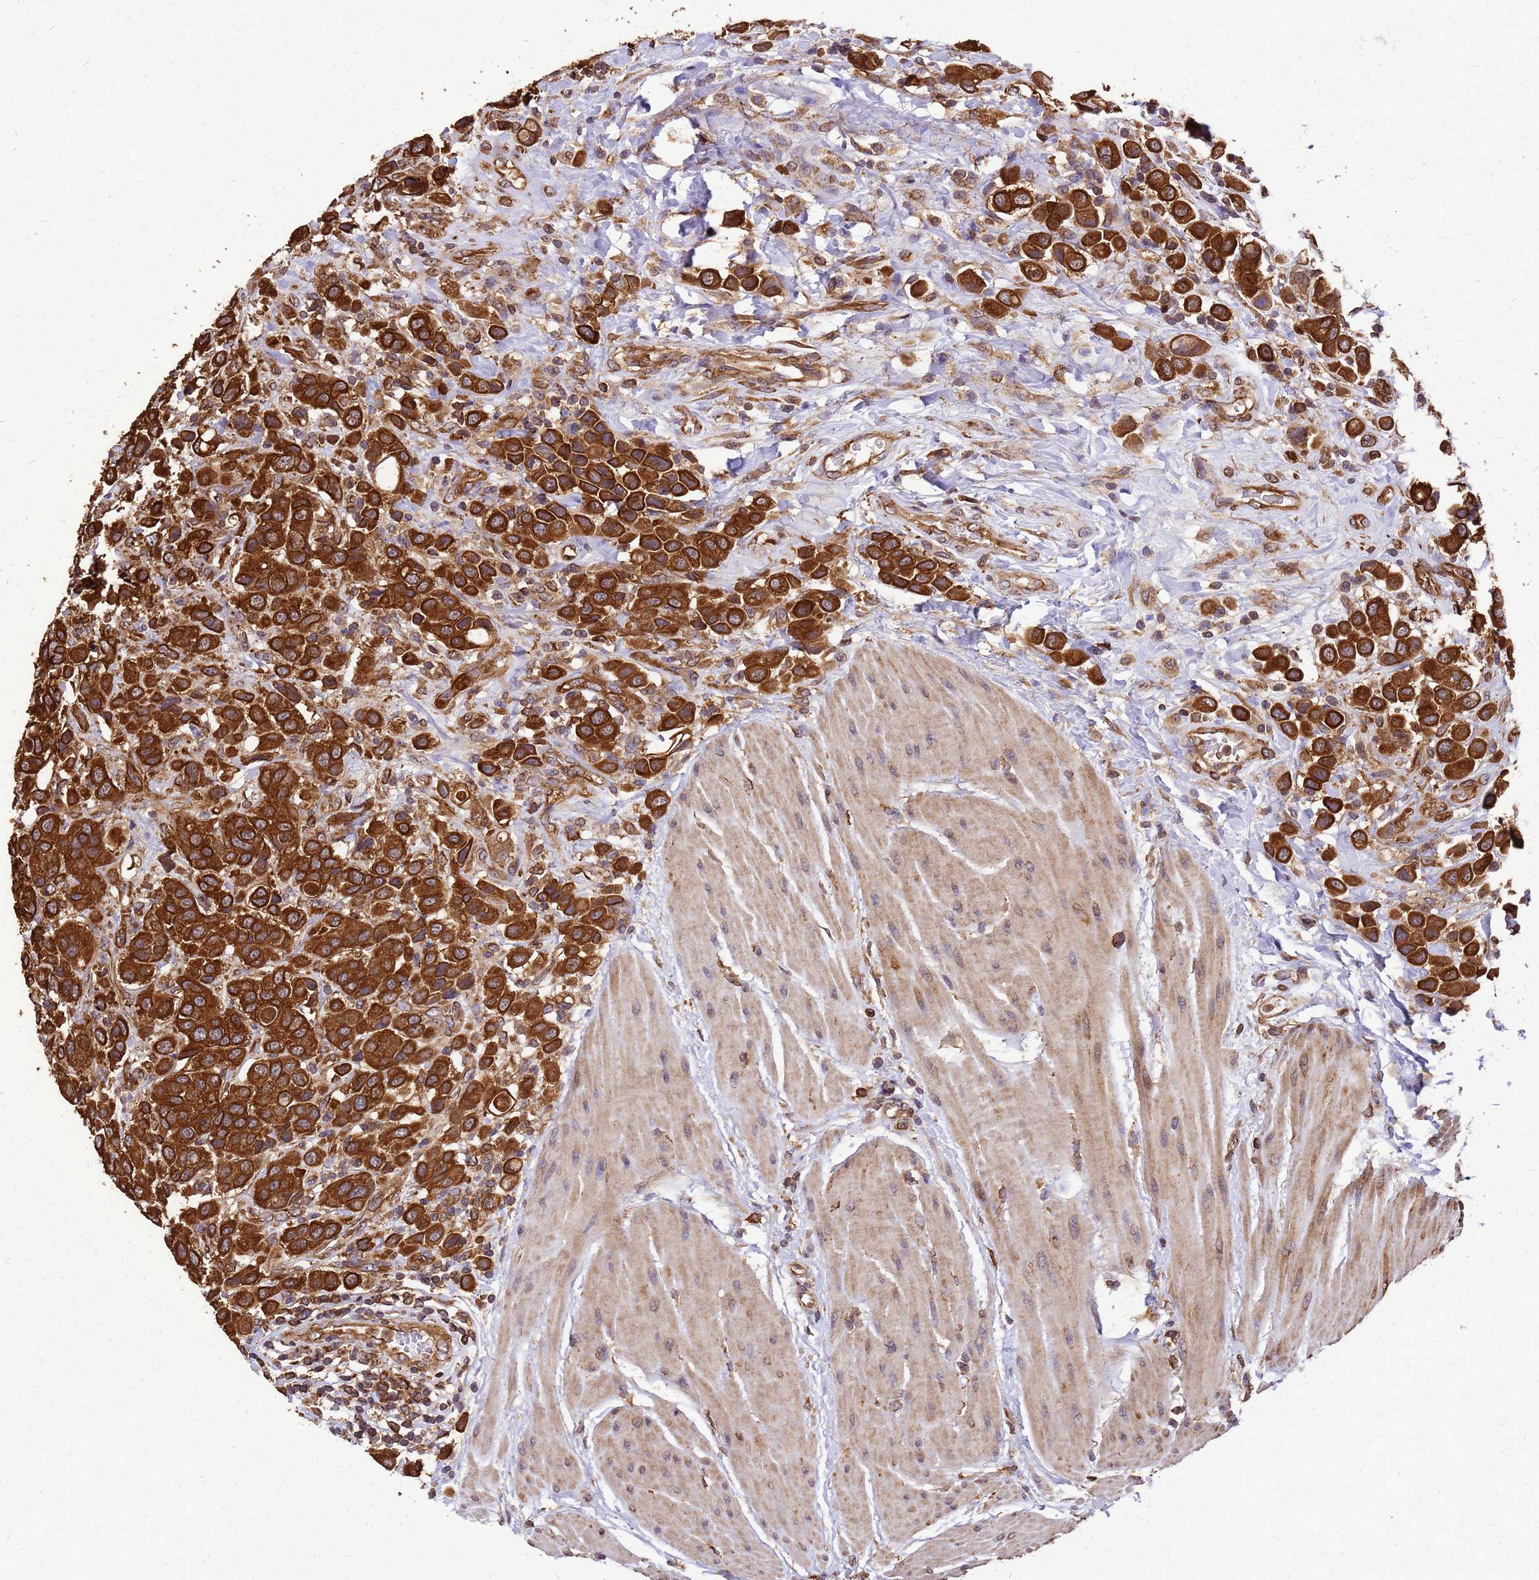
{"staining": {"intensity": "strong", "quantity": ">75%", "location": "cytoplasmic/membranous"}, "tissue": "urothelial cancer", "cell_type": "Tumor cells", "image_type": "cancer", "snomed": [{"axis": "morphology", "description": "Urothelial carcinoma, High grade"}, {"axis": "topography", "description": "Urinary bladder"}], "caption": "IHC of human urothelial carcinoma (high-grade) exhibits high levels of strong cytoplasmic/membranous positivity in about >75% of tumor cells.", "gene": "ZNF618", "patient": {"sex": "male", "age": 50}}